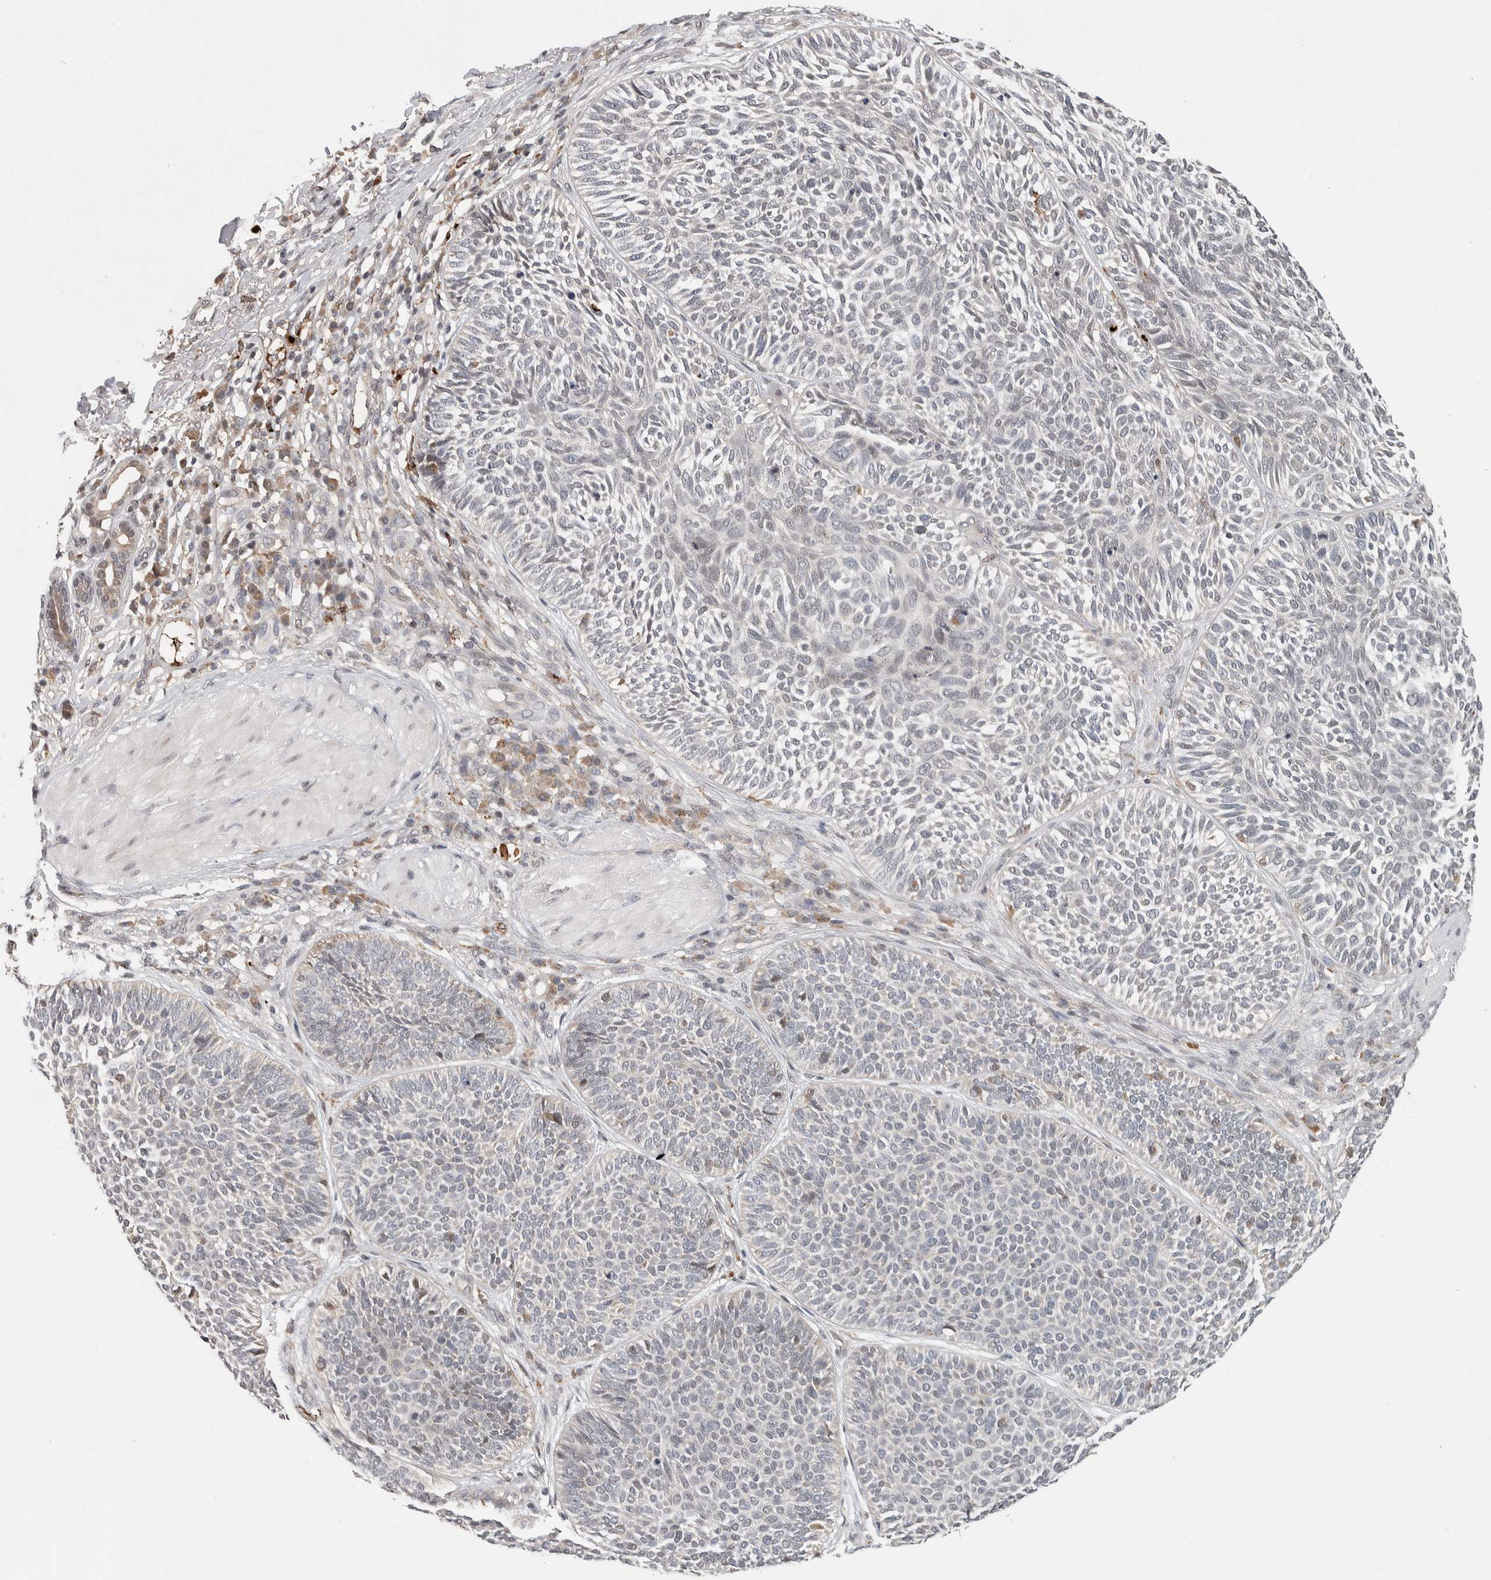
{"staining": {"intensity": "negative", "quantity": "none", "location": "none"}, "tissue": "skin cancer", "cell_type": "Tumor cells", "image_type": "cancer", "snomed": [{"axis": "morphology", "description": "Normal tissue, NOS"}, {"axis": "morphology", "description": "Basal cell carcinoma"}, {"axis": "topography", "description": "Skin"}], "caption": "The histopathology image exhibits no staining of tumor cells in skin basal cell carcinoma. The staining was performed using DAB to visualize the protein expression in brown, while the nuclei were stained in blue with hematoxylin (Magnification: 20x).", "gene": "KCNK1", "patient": {"sex": "male", "age": 52}}